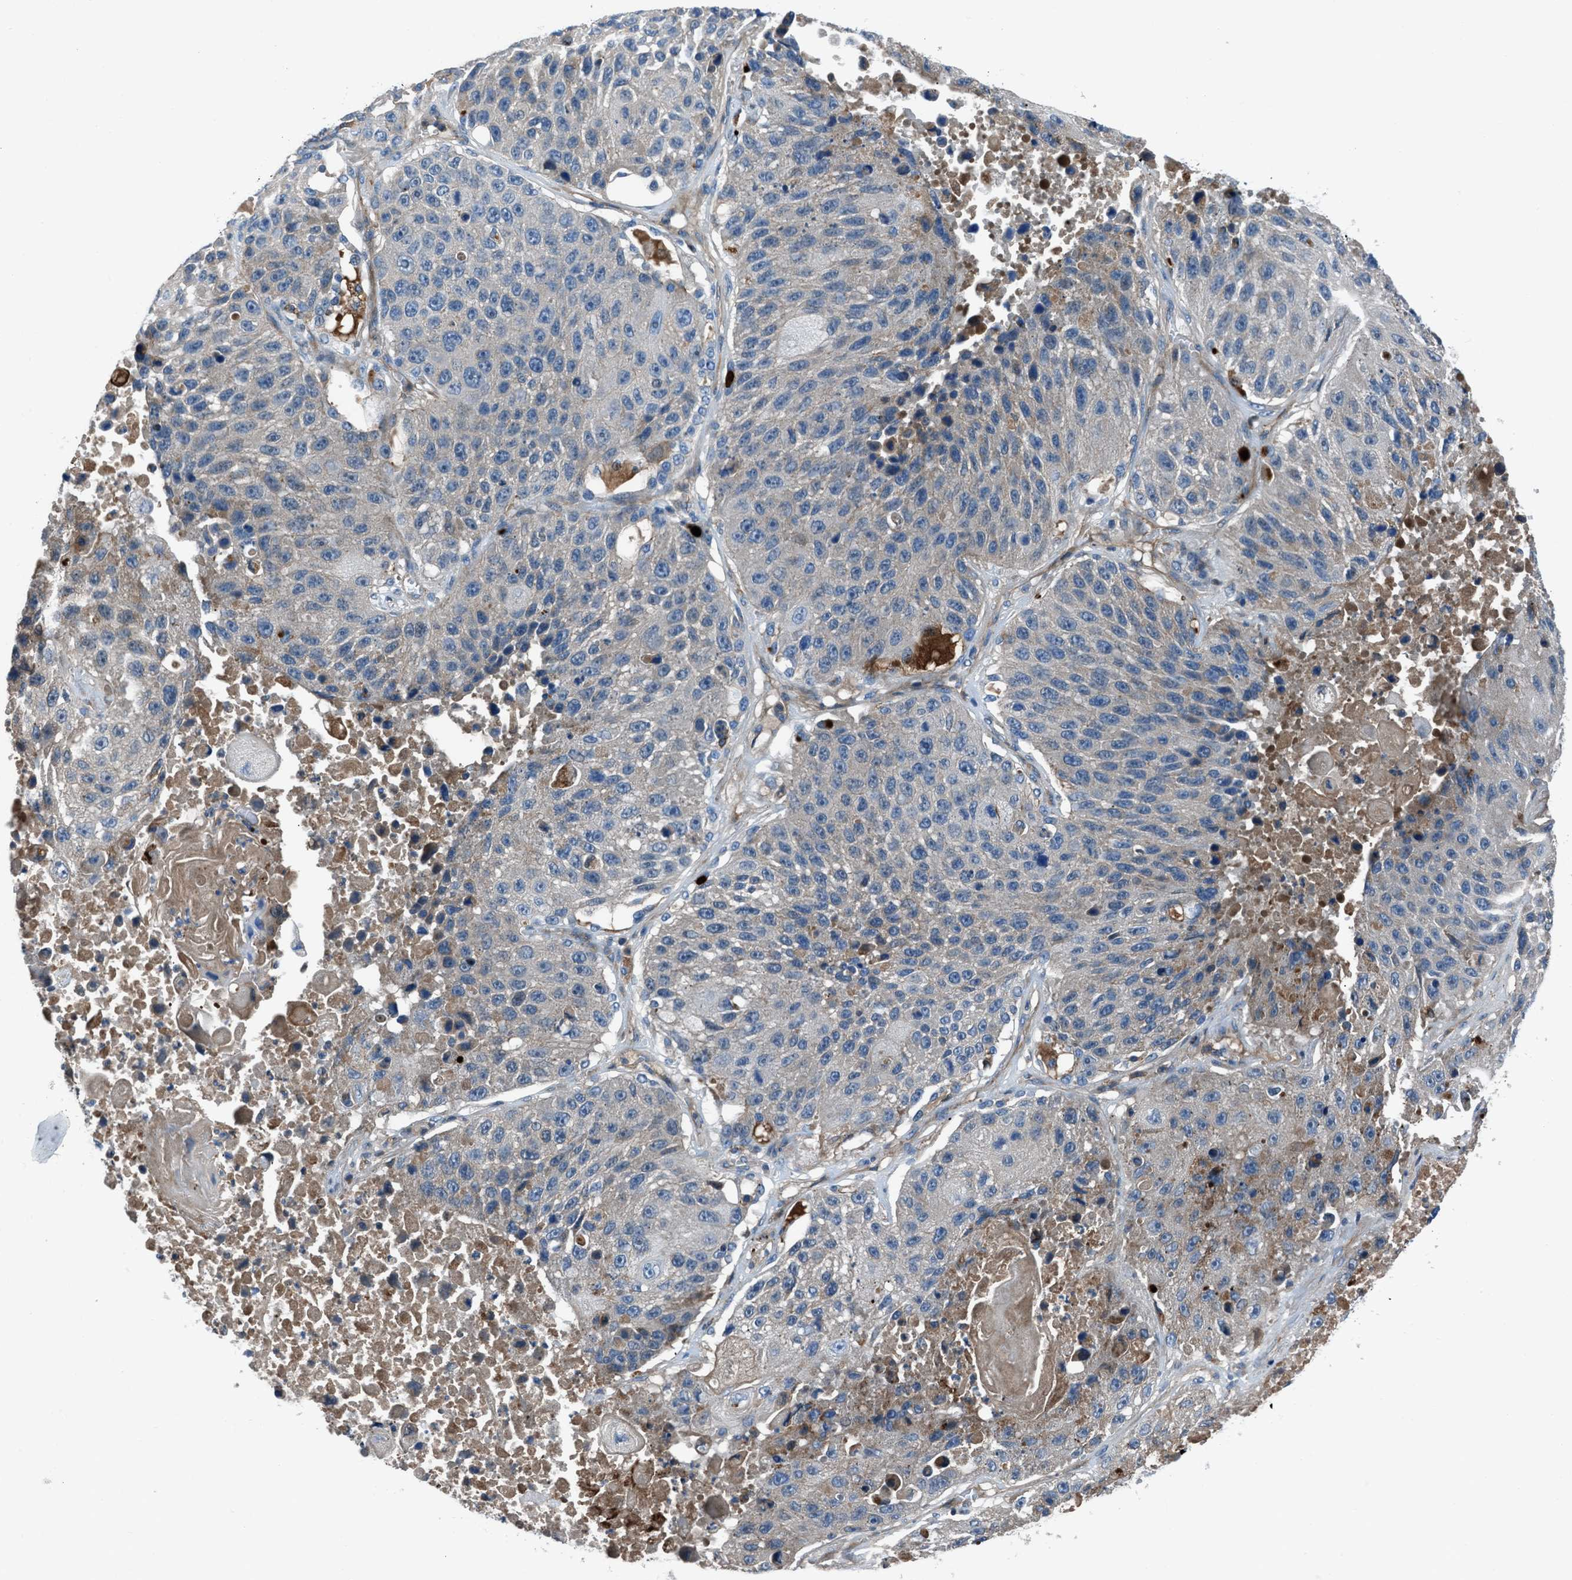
{"staining": {"intensity": "weak", "quantity": "<25%", "location": "cytoplasmic/membranous"}, "tissue": "lung cancer", "cell_type": "Tumor cells", "image_type": "cancer", "snomed": [{"axis": "morphology", "description": "Squamous cell carcinoma, NOS"}, {"axis": "topography", "description": "Lung"}], "caption": "IHC of human lung cancer reveals no positivity in tumor cells.", "gene": "SLC38A6", "patient": {"sex": "male", "age": 61}}